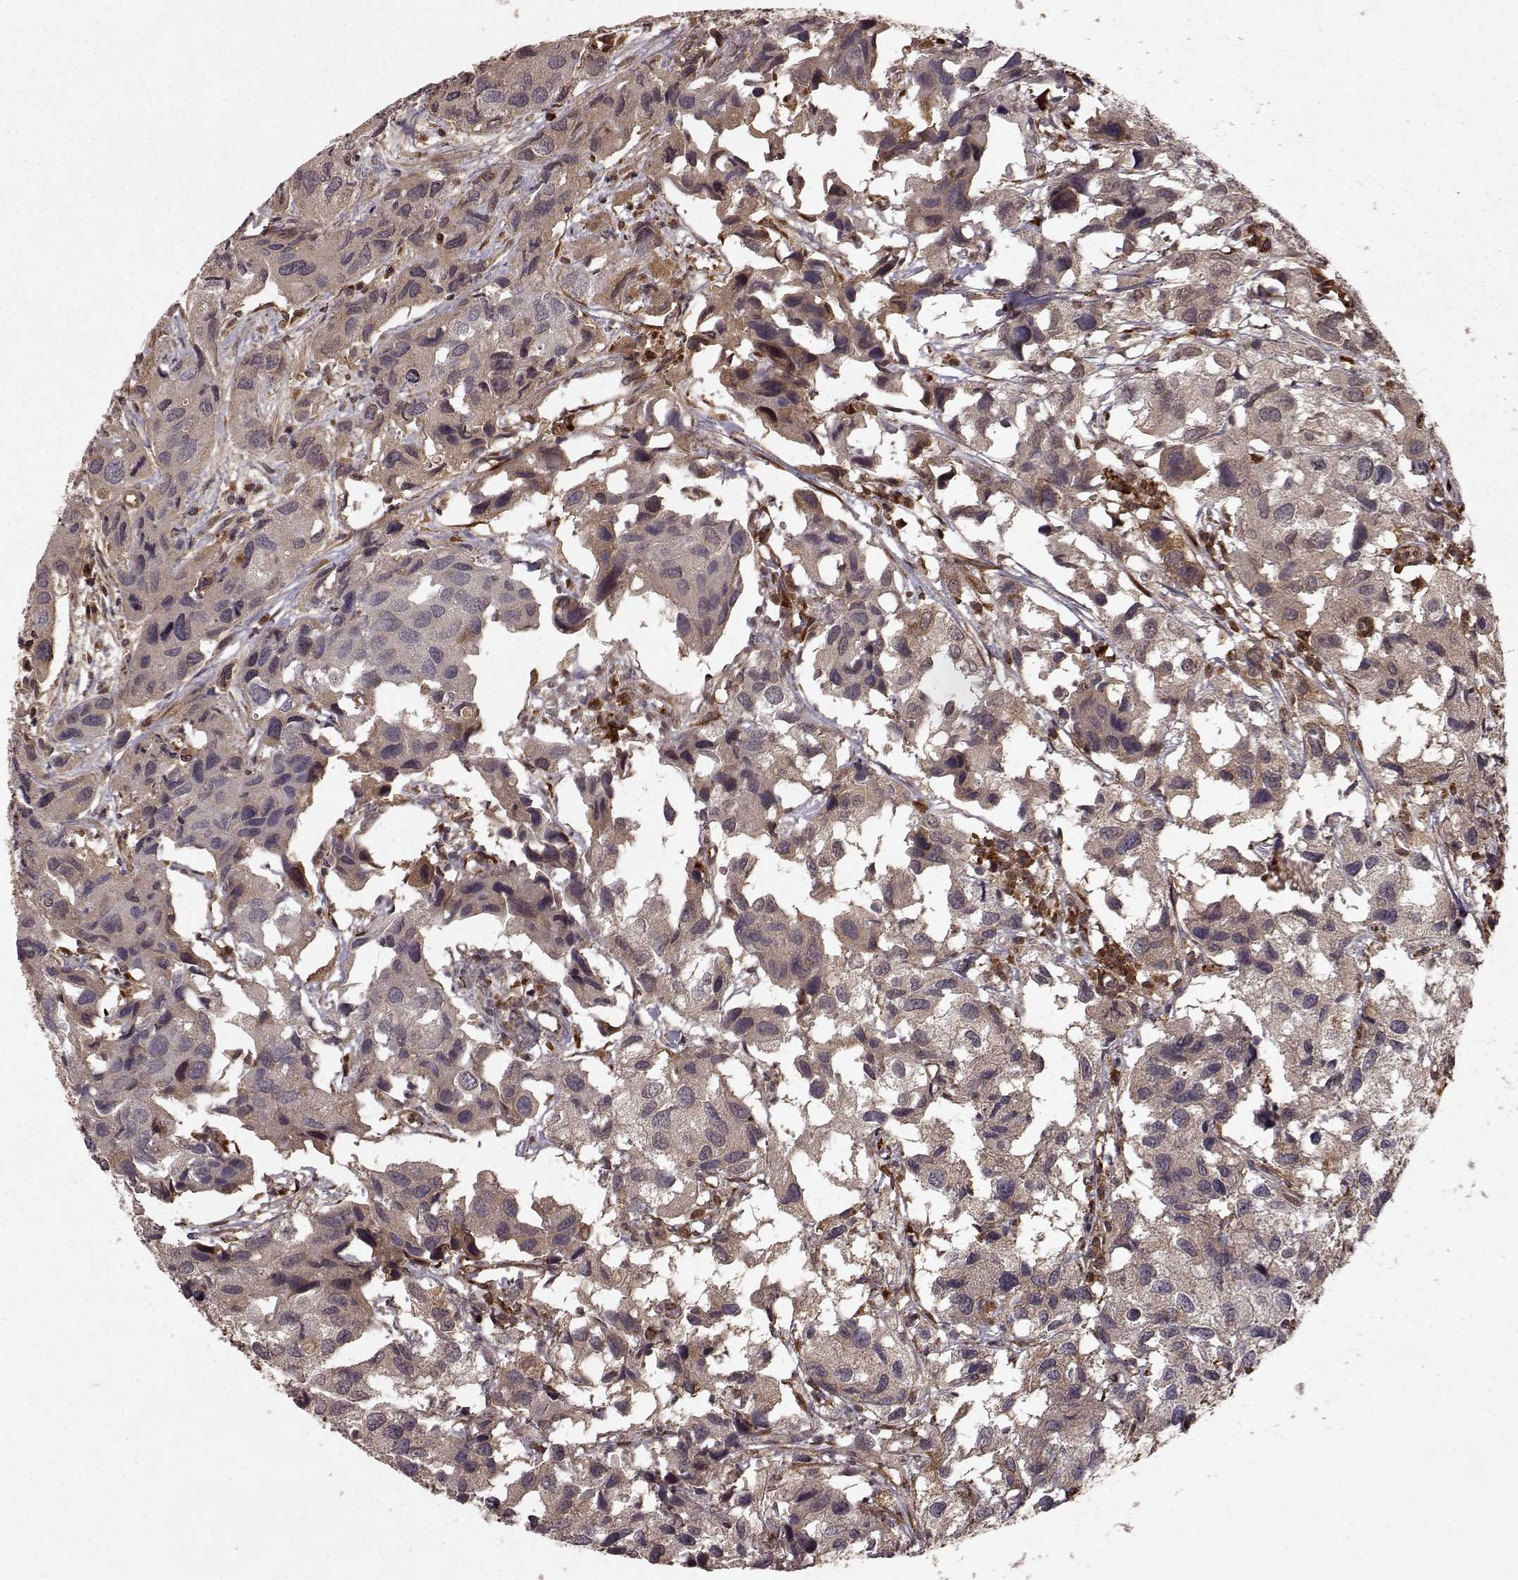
{"staining": {"intensity": "weak", "quantity": "<25%", "location": "cytoplasmic/membranous"}, "tissue": "urothelial cancer", "cell_type": "Tumor cells", "image_type": "cancer", "snomed": [{"axis": "morphology", "description": "Urothelial carcinoma, High grade"}, {"axis": "topography", "description": "Urinary bladder"}], "caption": "Protein analysis of urothelial carcinoma (high-grade) demonstrates no significant expression in tumor cells.", "gene": "FSTL1", "patient": {"sex": "male", "age": 79}}